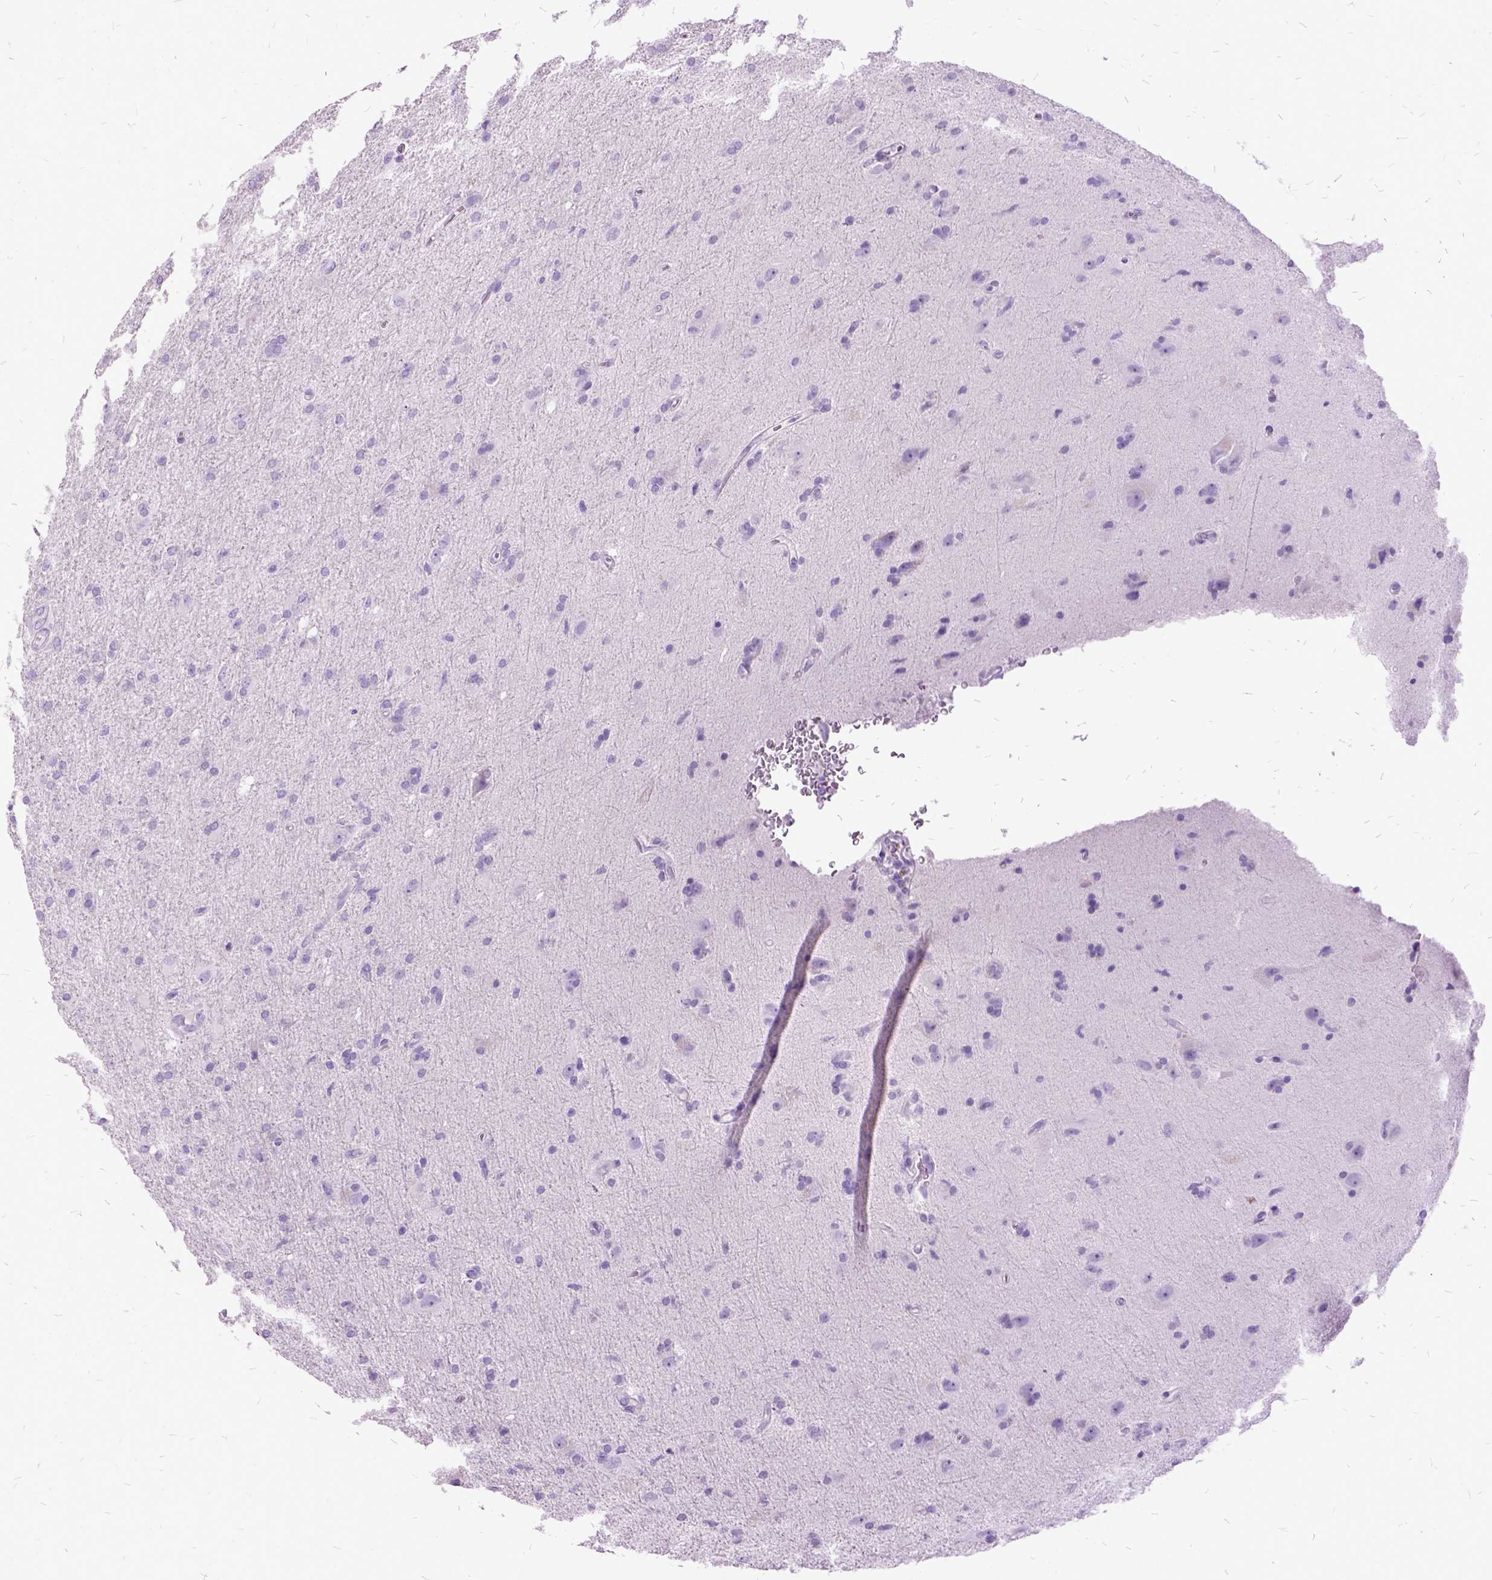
{"staining": {"intensity": "negative", "quantity": "none", "location": "none"}, "tissue": "glioma", "cell_type": "Tumor cells", "image_type": "cancer", "snomed": [{"axis": "morphology", "description": "Glioma, malignant, High grade"}, {"axis": "topography", "description": "Cerebral cortex"}], "caption": "This histopathology image is of glioma stained with immunohistochemistry (IHC) to label a protein in brown with the nuclei are counter-stained blue. There is no expression in tumor cells.", "gene": "MME", "patient": {"sex": "male", "age": 70}}